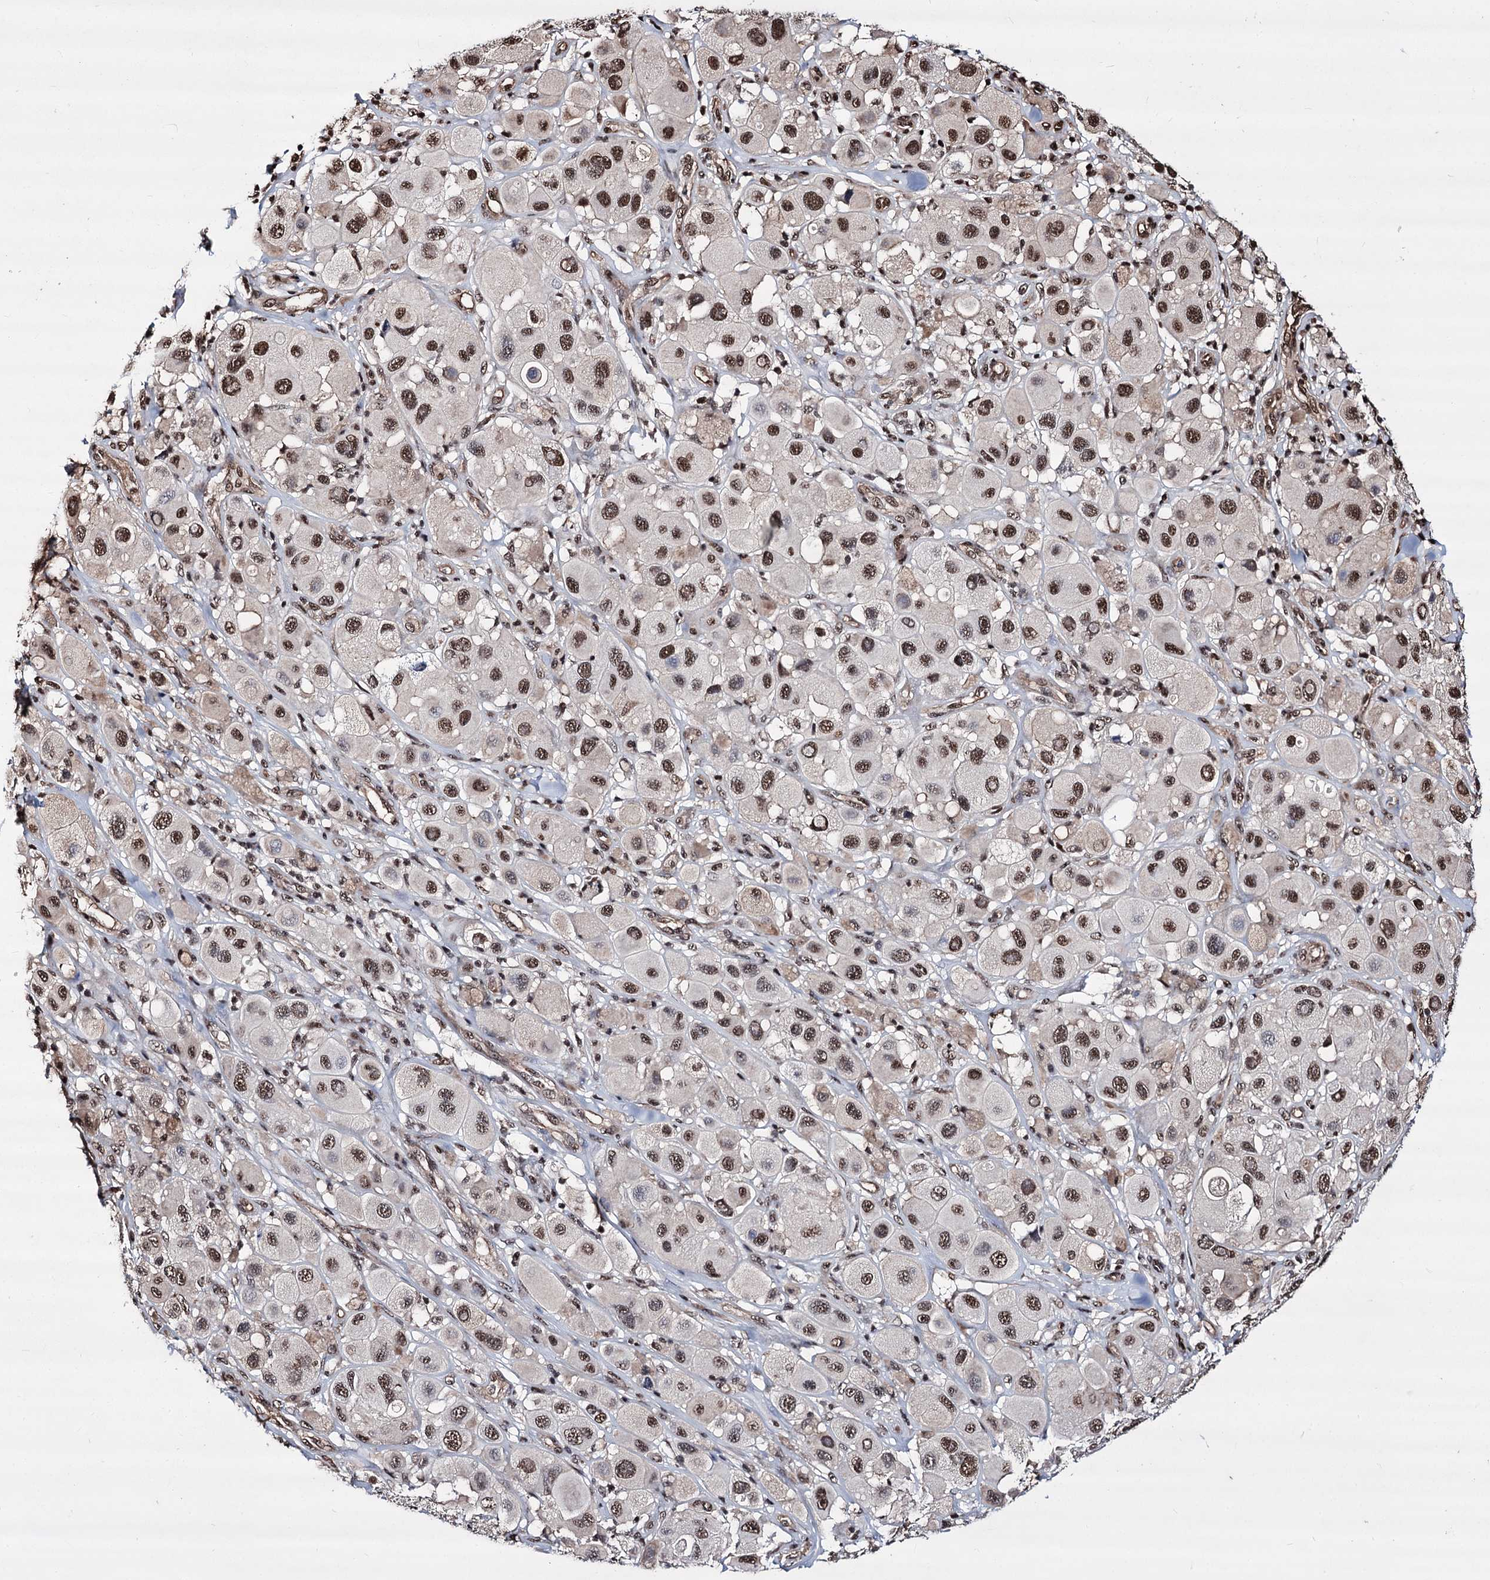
{"staining": {"intensity": "moderate", "quantity": ">75%", "location": "nuclear"}, "tissue": "melanoma", "cell_type": "Tumor cells", "image_type": "cancer", "snomed": [{"axis": "morphology", "description": "Malignant melanoma, Metastatic site"}, {"axis": "topography", "description": "Skin"}], "caption": "Malignant melanoma (metastatic site) tissue exhibits moderate nuclear staining in approximately >75% of tumor cells, visualized by immunohistochemistry.", "gene": "CHMP7", "patient": {"sex": "male", "age": 41}}